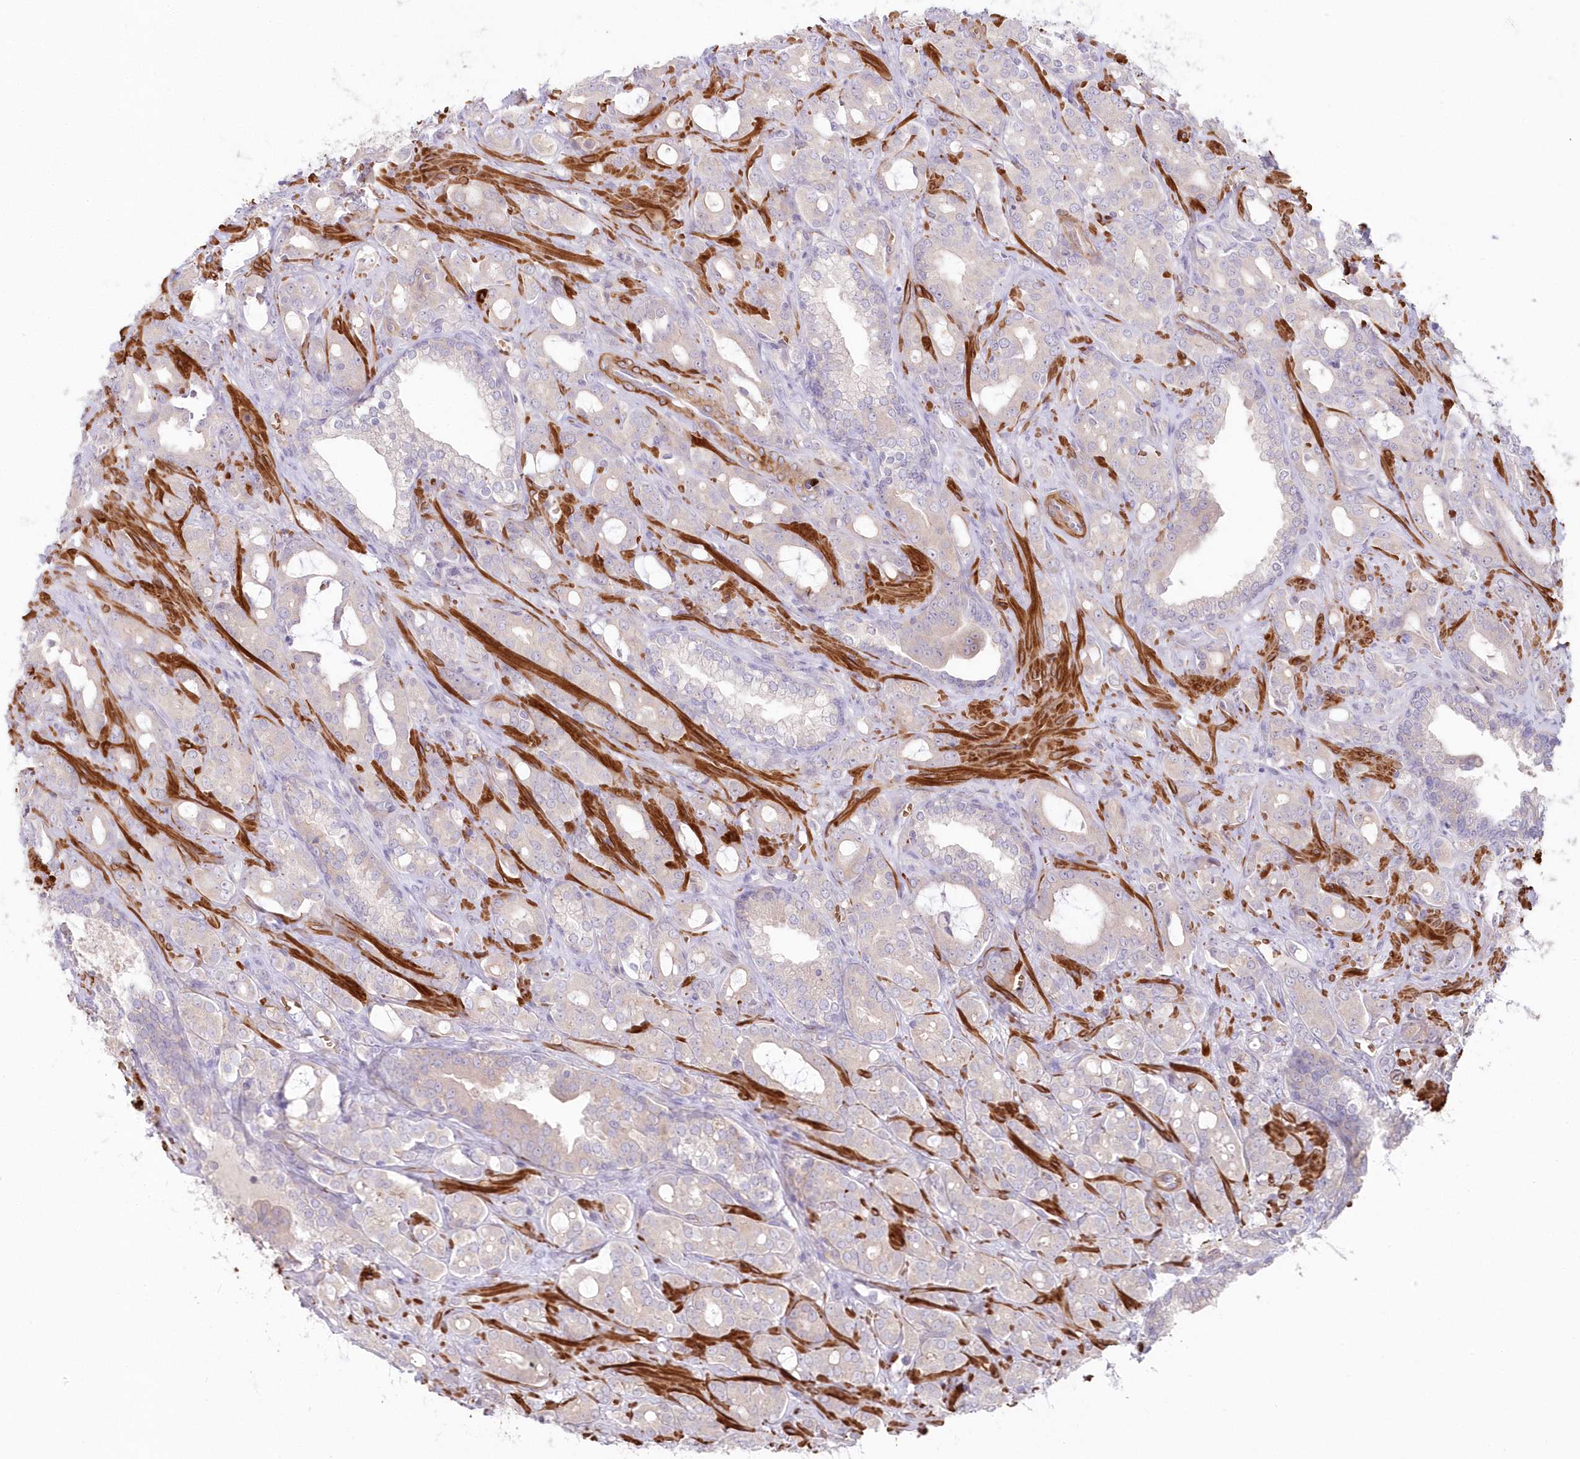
{"staining": {"intensity": "negative", "quantity": "none", "location": "none"}, "tissue": "prostate cancer", "cell_type": "Tumor cells", "image_type": "cancer", "snomed": [{"axis": "morphology", "description": "Adenocarcinoma, High grade"}, {"axis": "topography", "description": "Prostate"}], "caption": "Adenocarcinoma (high-grade) (prostate) stained for a protein using immunohistochemistry (IHC) exhibits no expression tumor cells.", "gene": "SERINC1", "patient": {"sex": "male", "age": 72}}